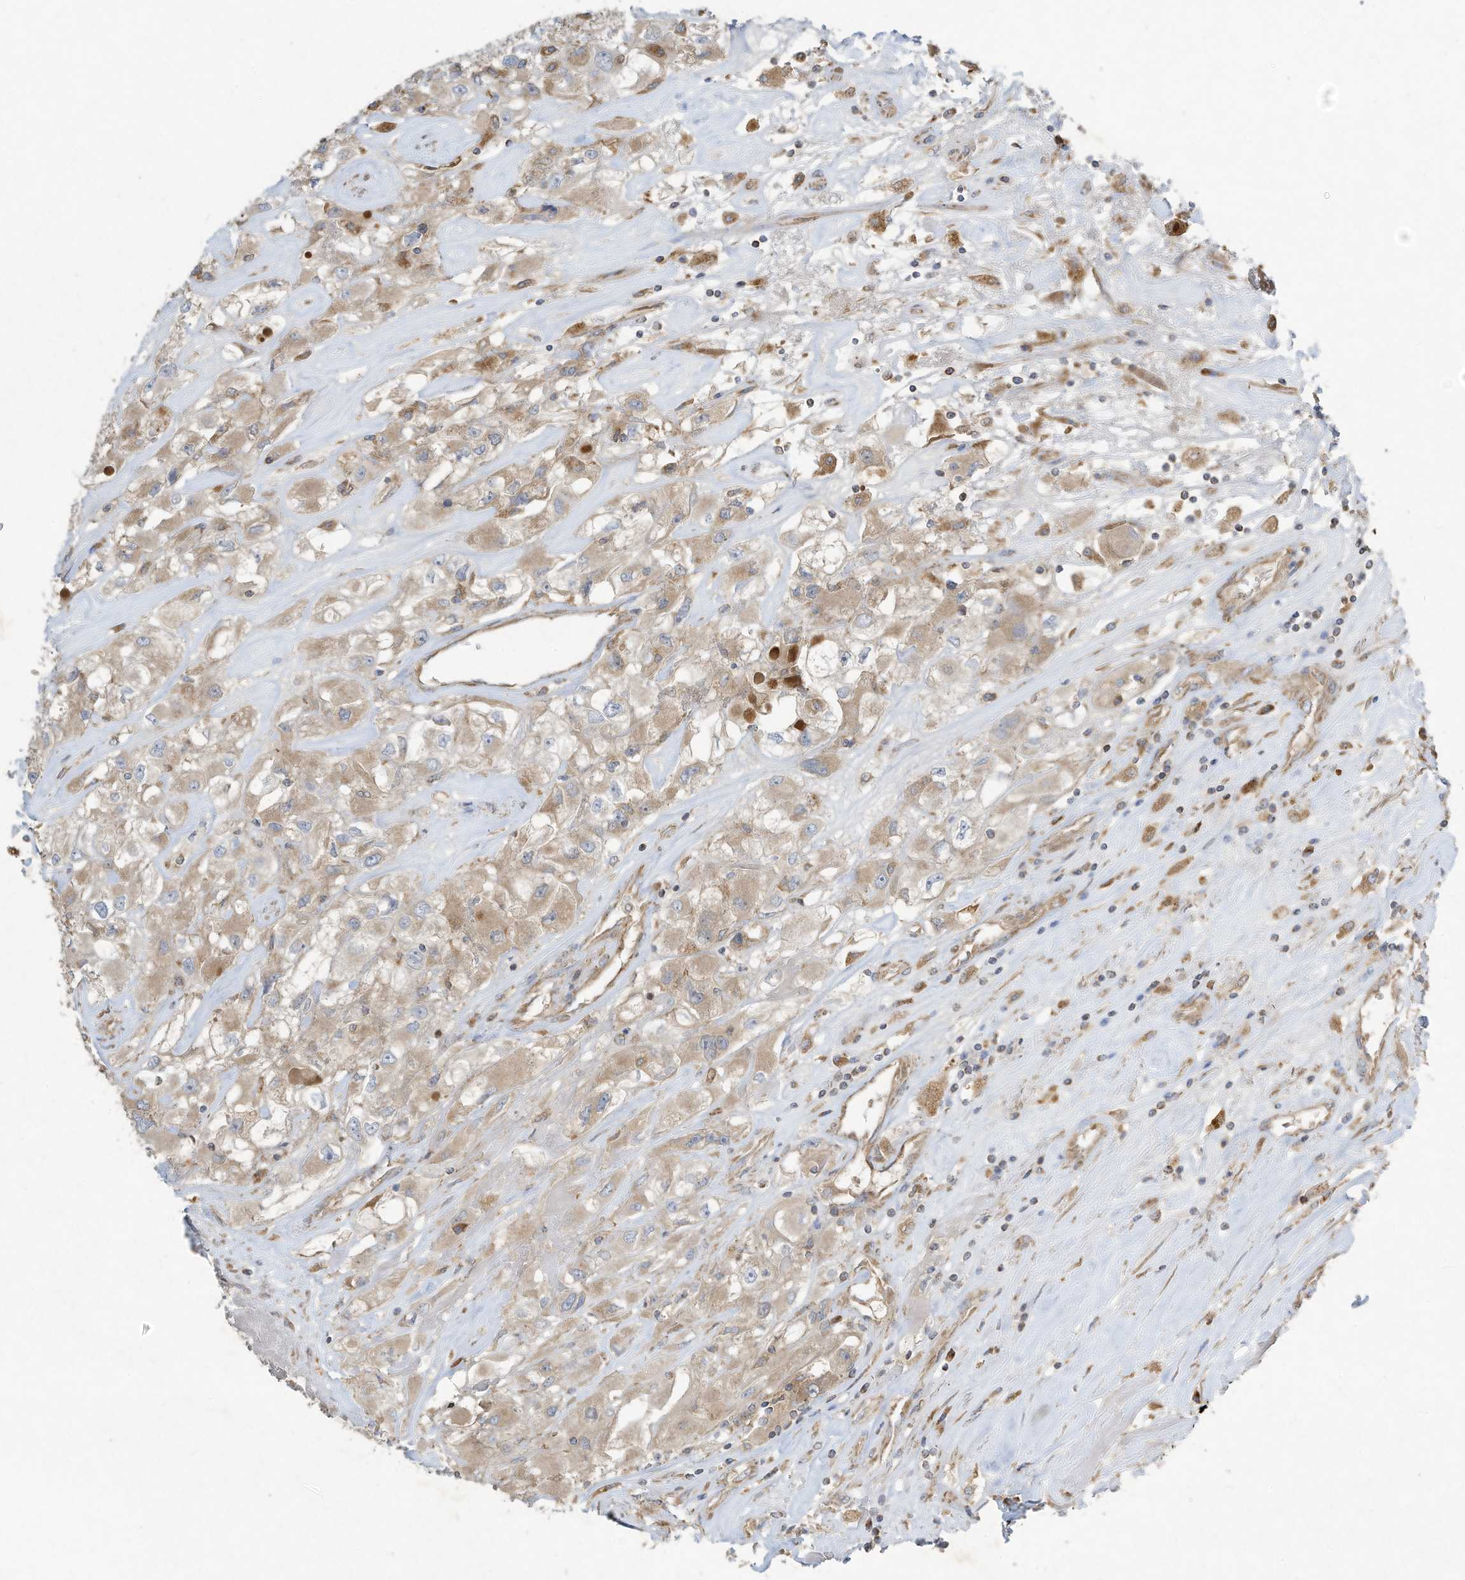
{"staining": {"intensity": "weak", "quantity": ">75%", "location": "cytoplasmic/membranous"}, "tissue": "renal cancer", "cell_type": "Tumor cells", "image_type": "cancer", "snomed": [{"axis": "morphology", "description": "Adenocarcinoma, NOS"}, {"axis": "topography", "description": "Kidney"}], "caption": "Weak cytoplasmic/membranous protein staining is appreciated in approximately >75% of tumor cells in renal cancer.", "gene": "SYNJ2", "patient": {"sex": "female", "age": 52}}